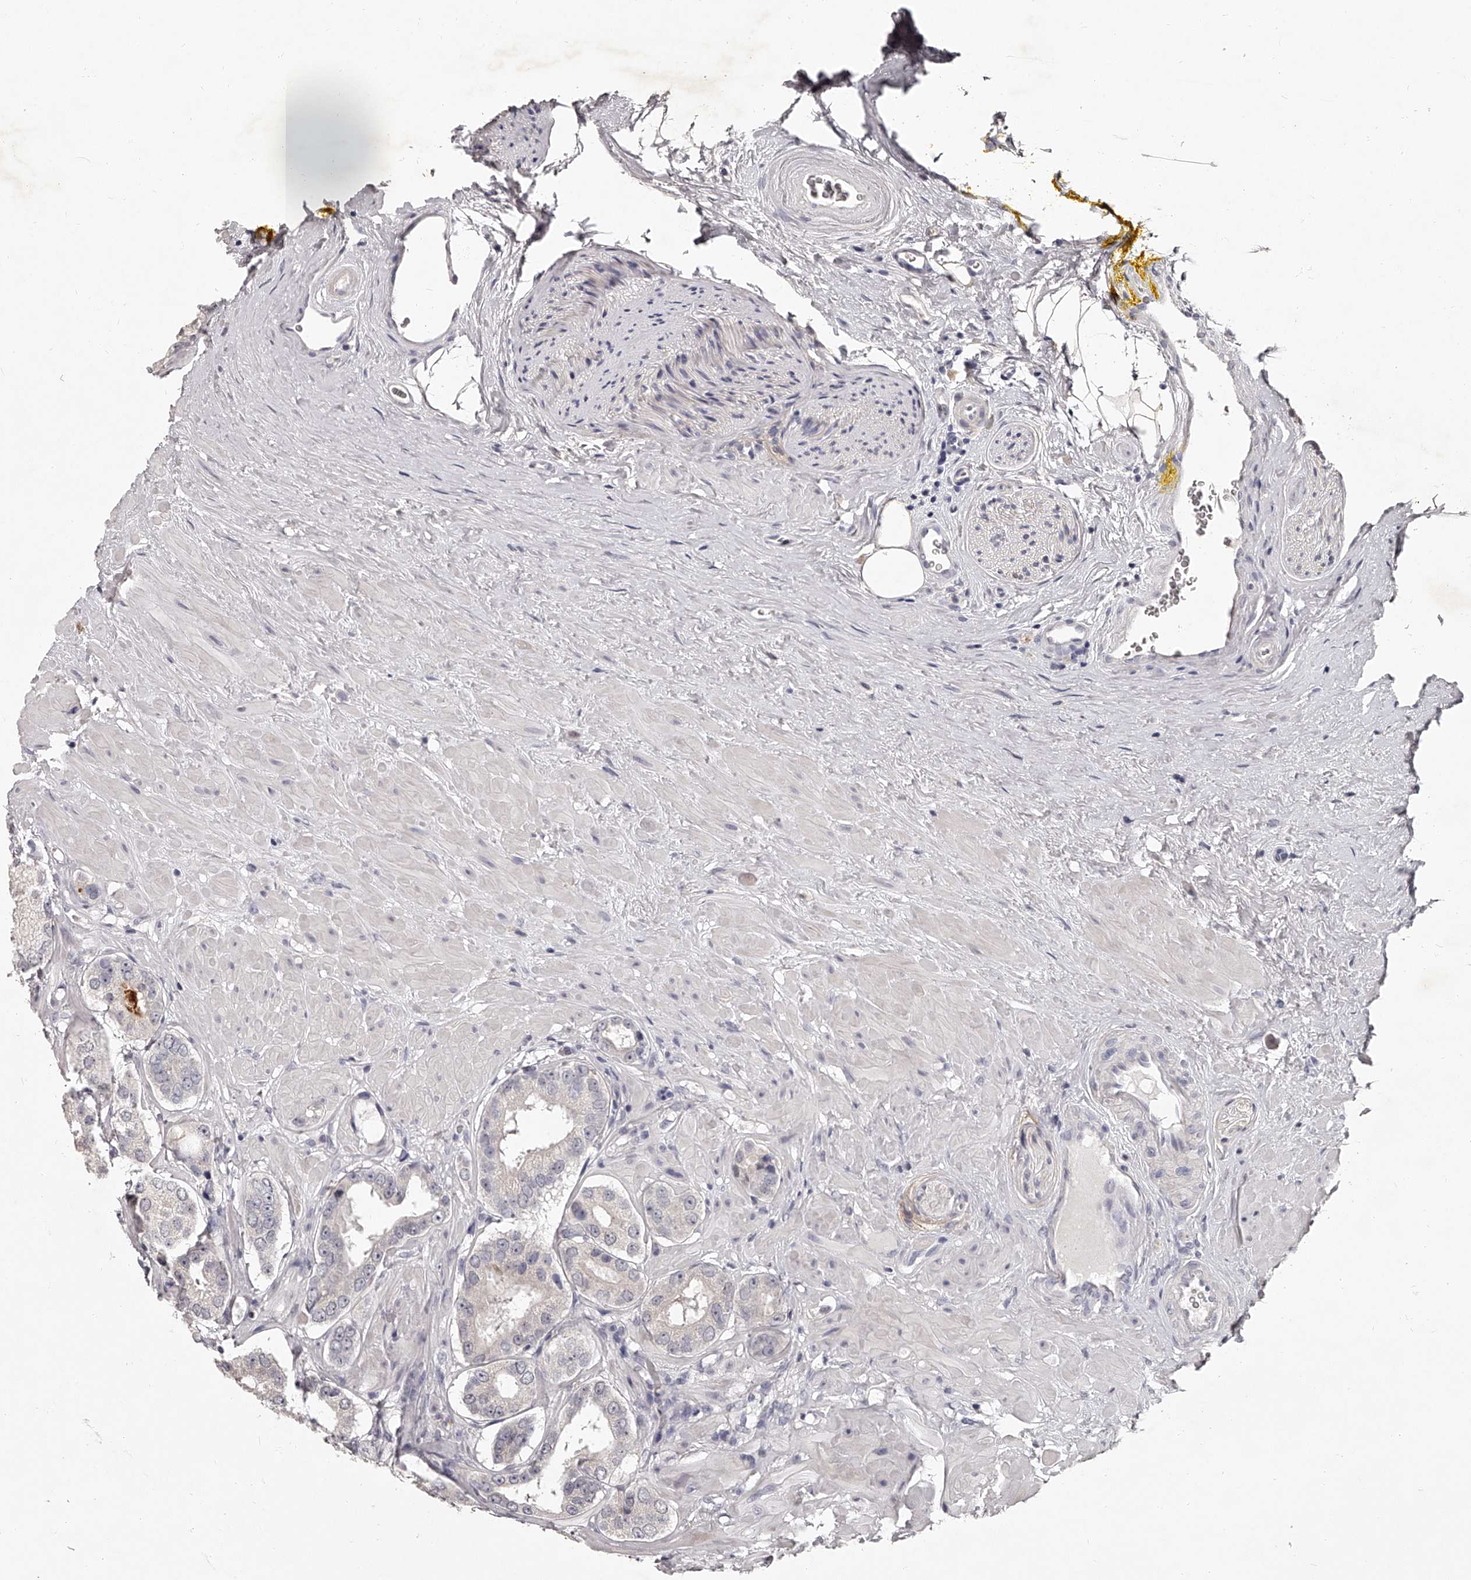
{"staining": {"intensity": "negative", "quantity": "none", "location": "none"}, "tissue": "prostate cancer", "cell_type": "Tumor cells", "image_type": "cancer", "snomed": [{"axis": "morphology", "description": "Adenocarcinoma, High grade"}, {"axis": "topography", "description": "Prostate"}], "caption": "Tumor cells show no significant staining in high-grade adenocarcinoma (prostate).", "gene": "NT5DC1", "patient": {"sex": "male", "age": 59}}